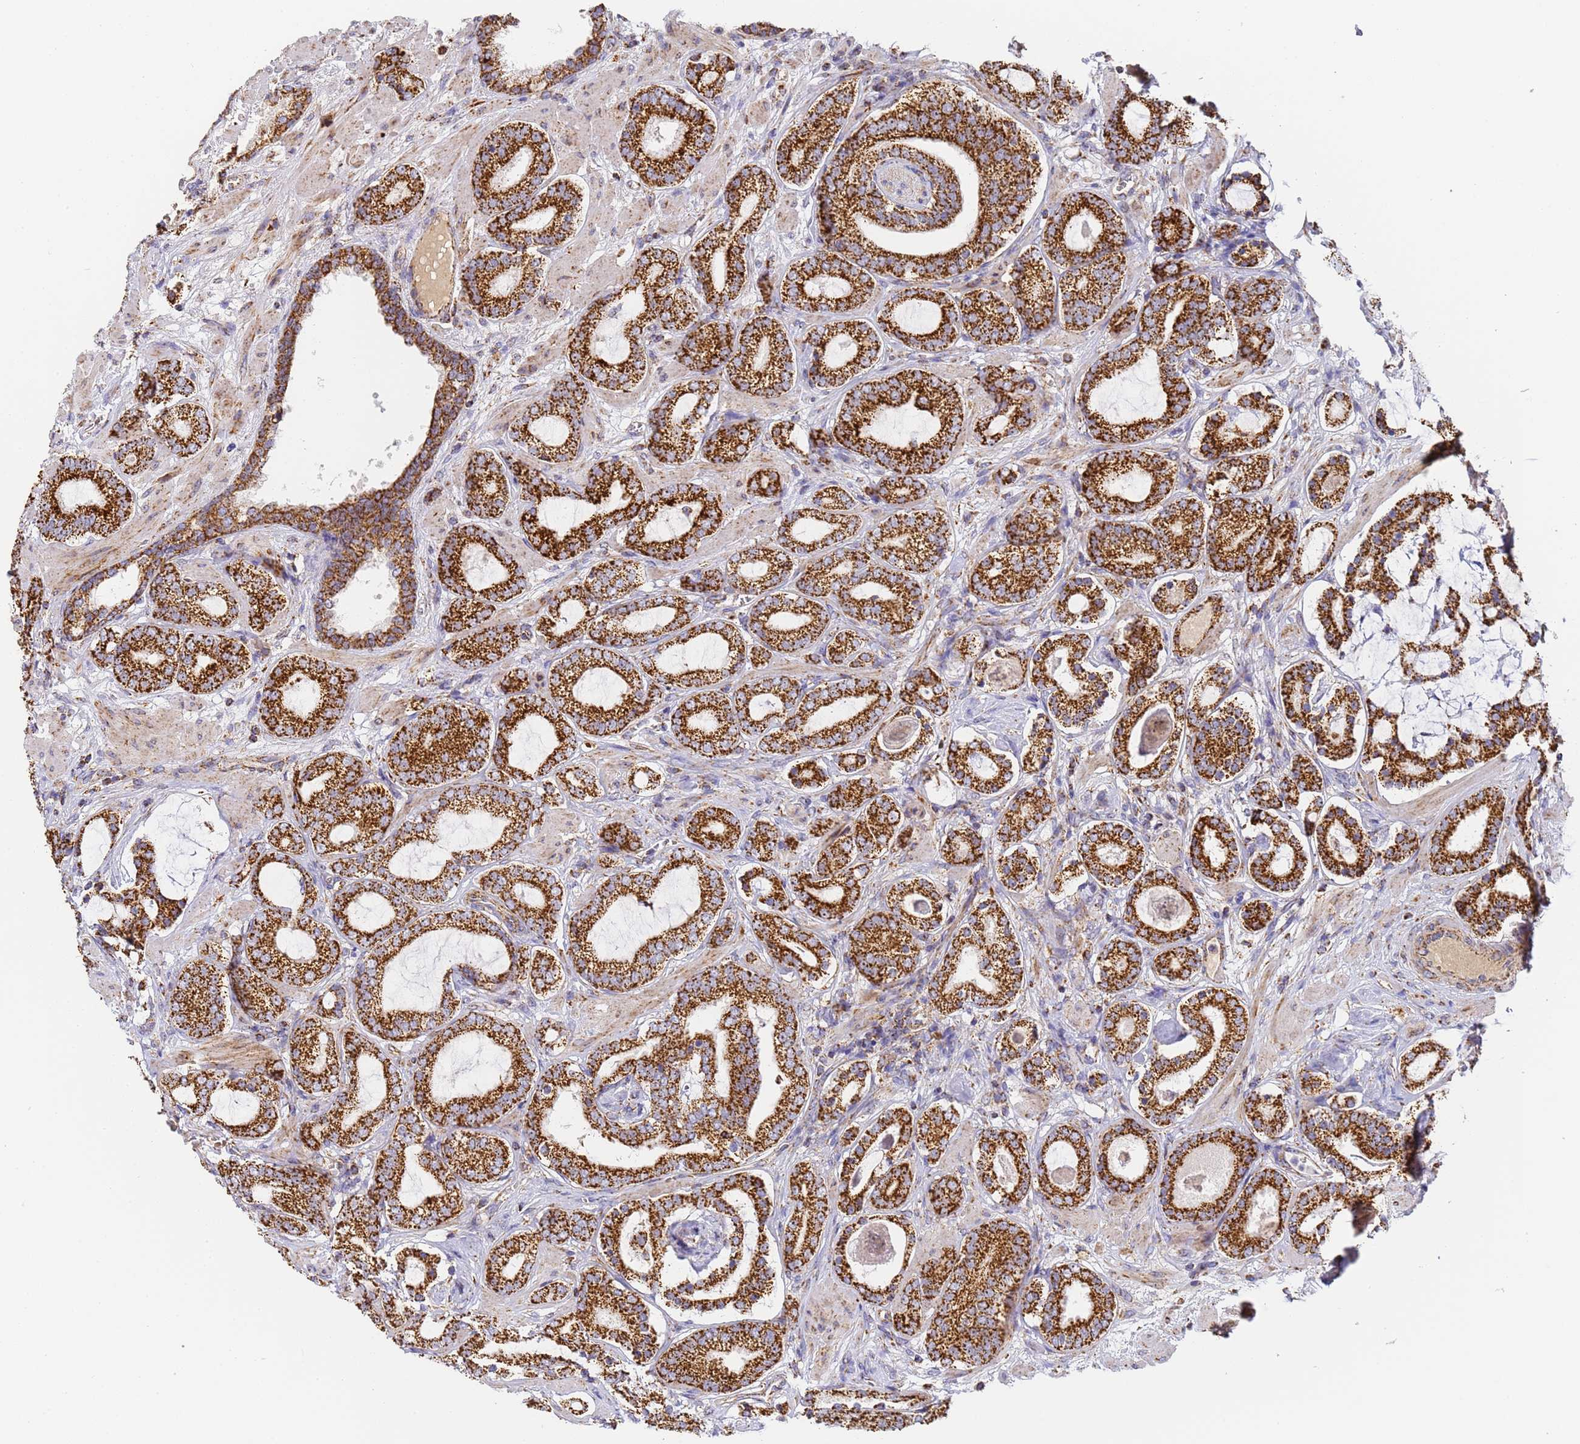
{"staining": {"intensity": "strong", "quantity": ">75%", "location": "cytoplasmic/membranous"}, "tissue": "prostate cancer", "cell_type": "Tumor cells", "image_type": "cancer", "snomed": [{"axis": "morphology", "description": "Adenocarcinoma, High grade"}, {"axis": "topography", "description": "Prostate"}], "caption": "Strong cytoplasmic/membranous protein staining is seen in about >75% of tumor cells in prostate cancer (high-grade adenocarcinoma).", "gene": "FRG2C", "patient": {"sex": "male", "age": 60}}